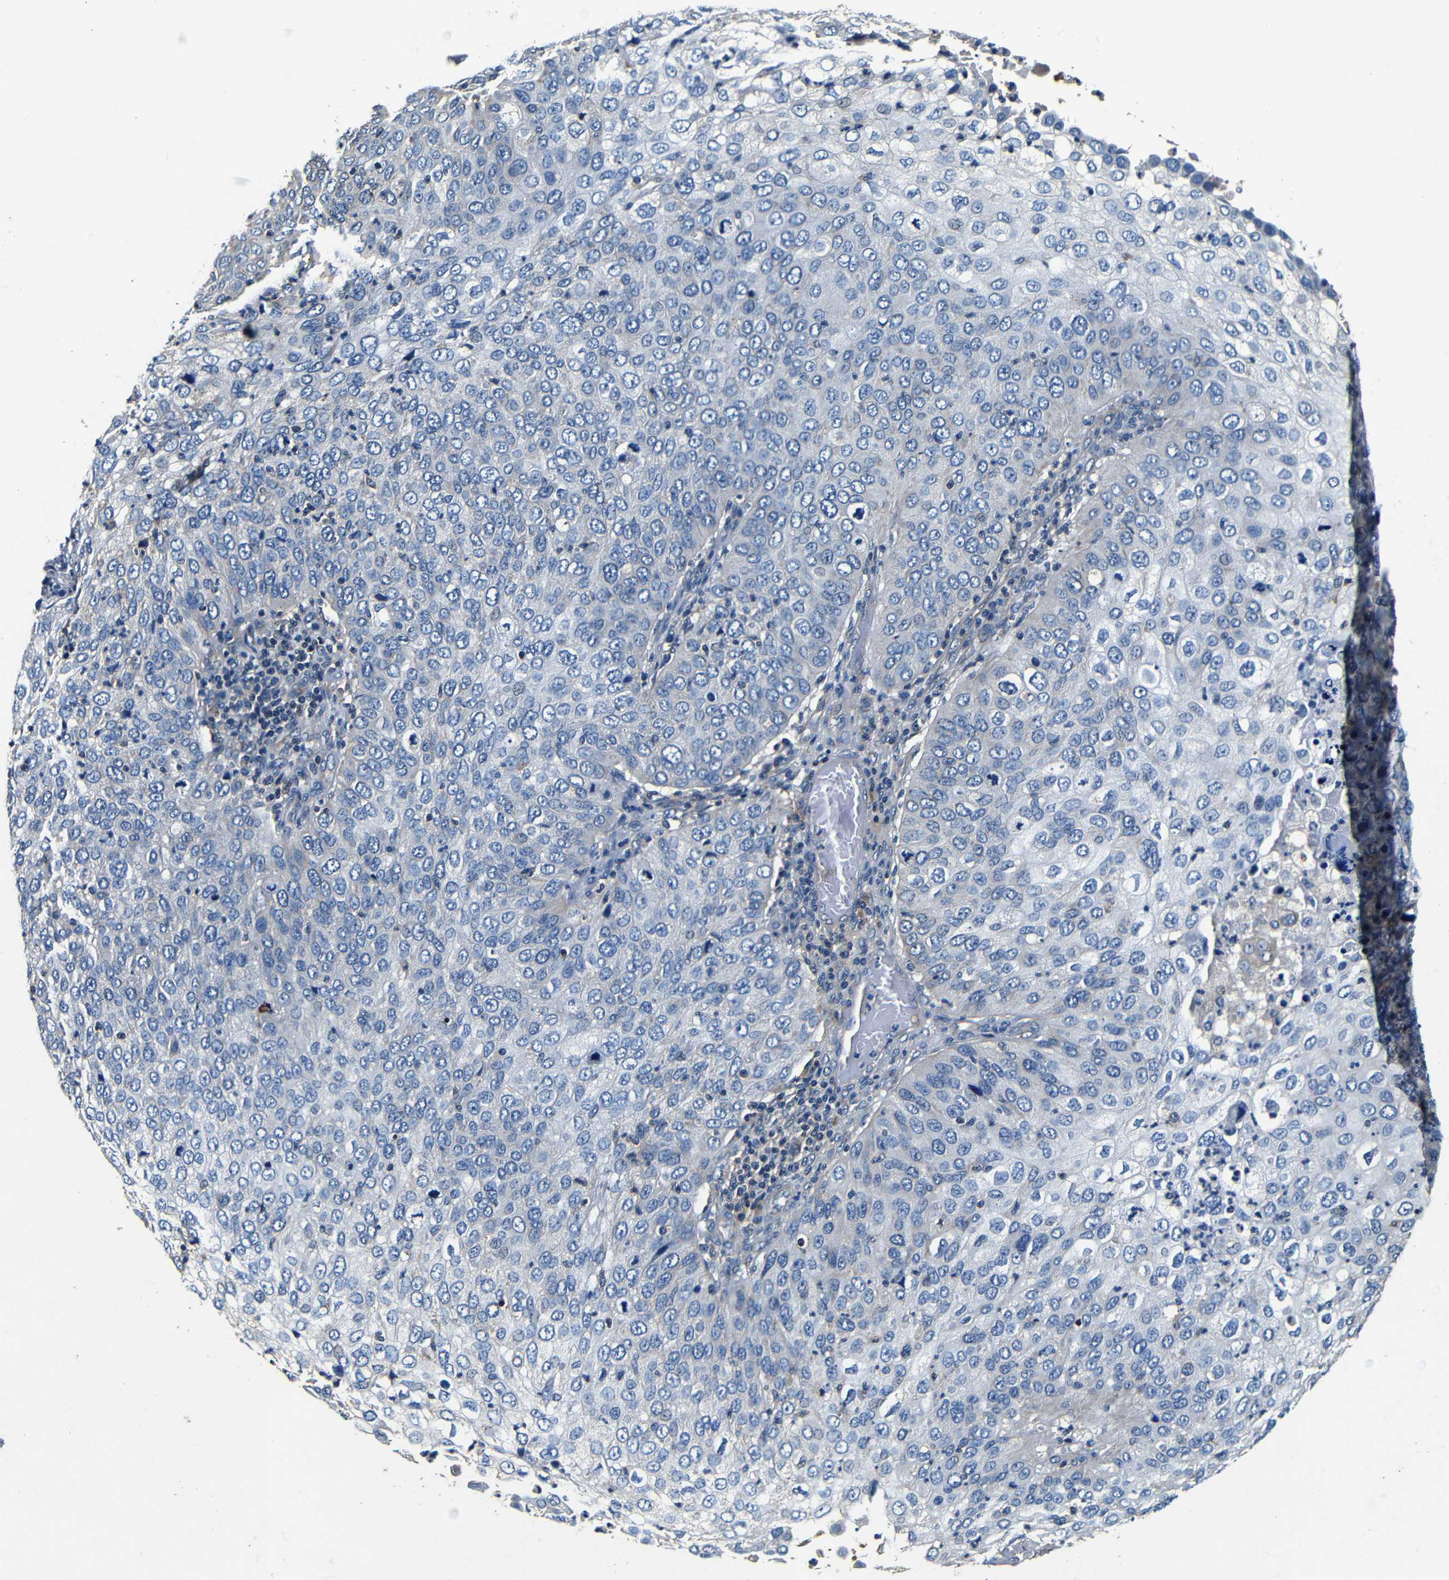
{"staining": {"intensity": "weak", "quantity": "<25%", "location": "cytoplasmic/membranous"}, "tissue": "skin cancer", "cell_type": "Tumor cells", "image_type": "cancer", "snomed": [{"axis": "morphology", "description": "Squamous cell carcinoma, NOS"}, {"axis": "topography", "description": "Skin"}], "caption": "This is a image of immunohistochemistry staining of skin cancer (squamous cell carcinoma), which shows no positivity in tumor cells.", "gene": "MTX1", "patient": {"sex": "male", "age": 87}}